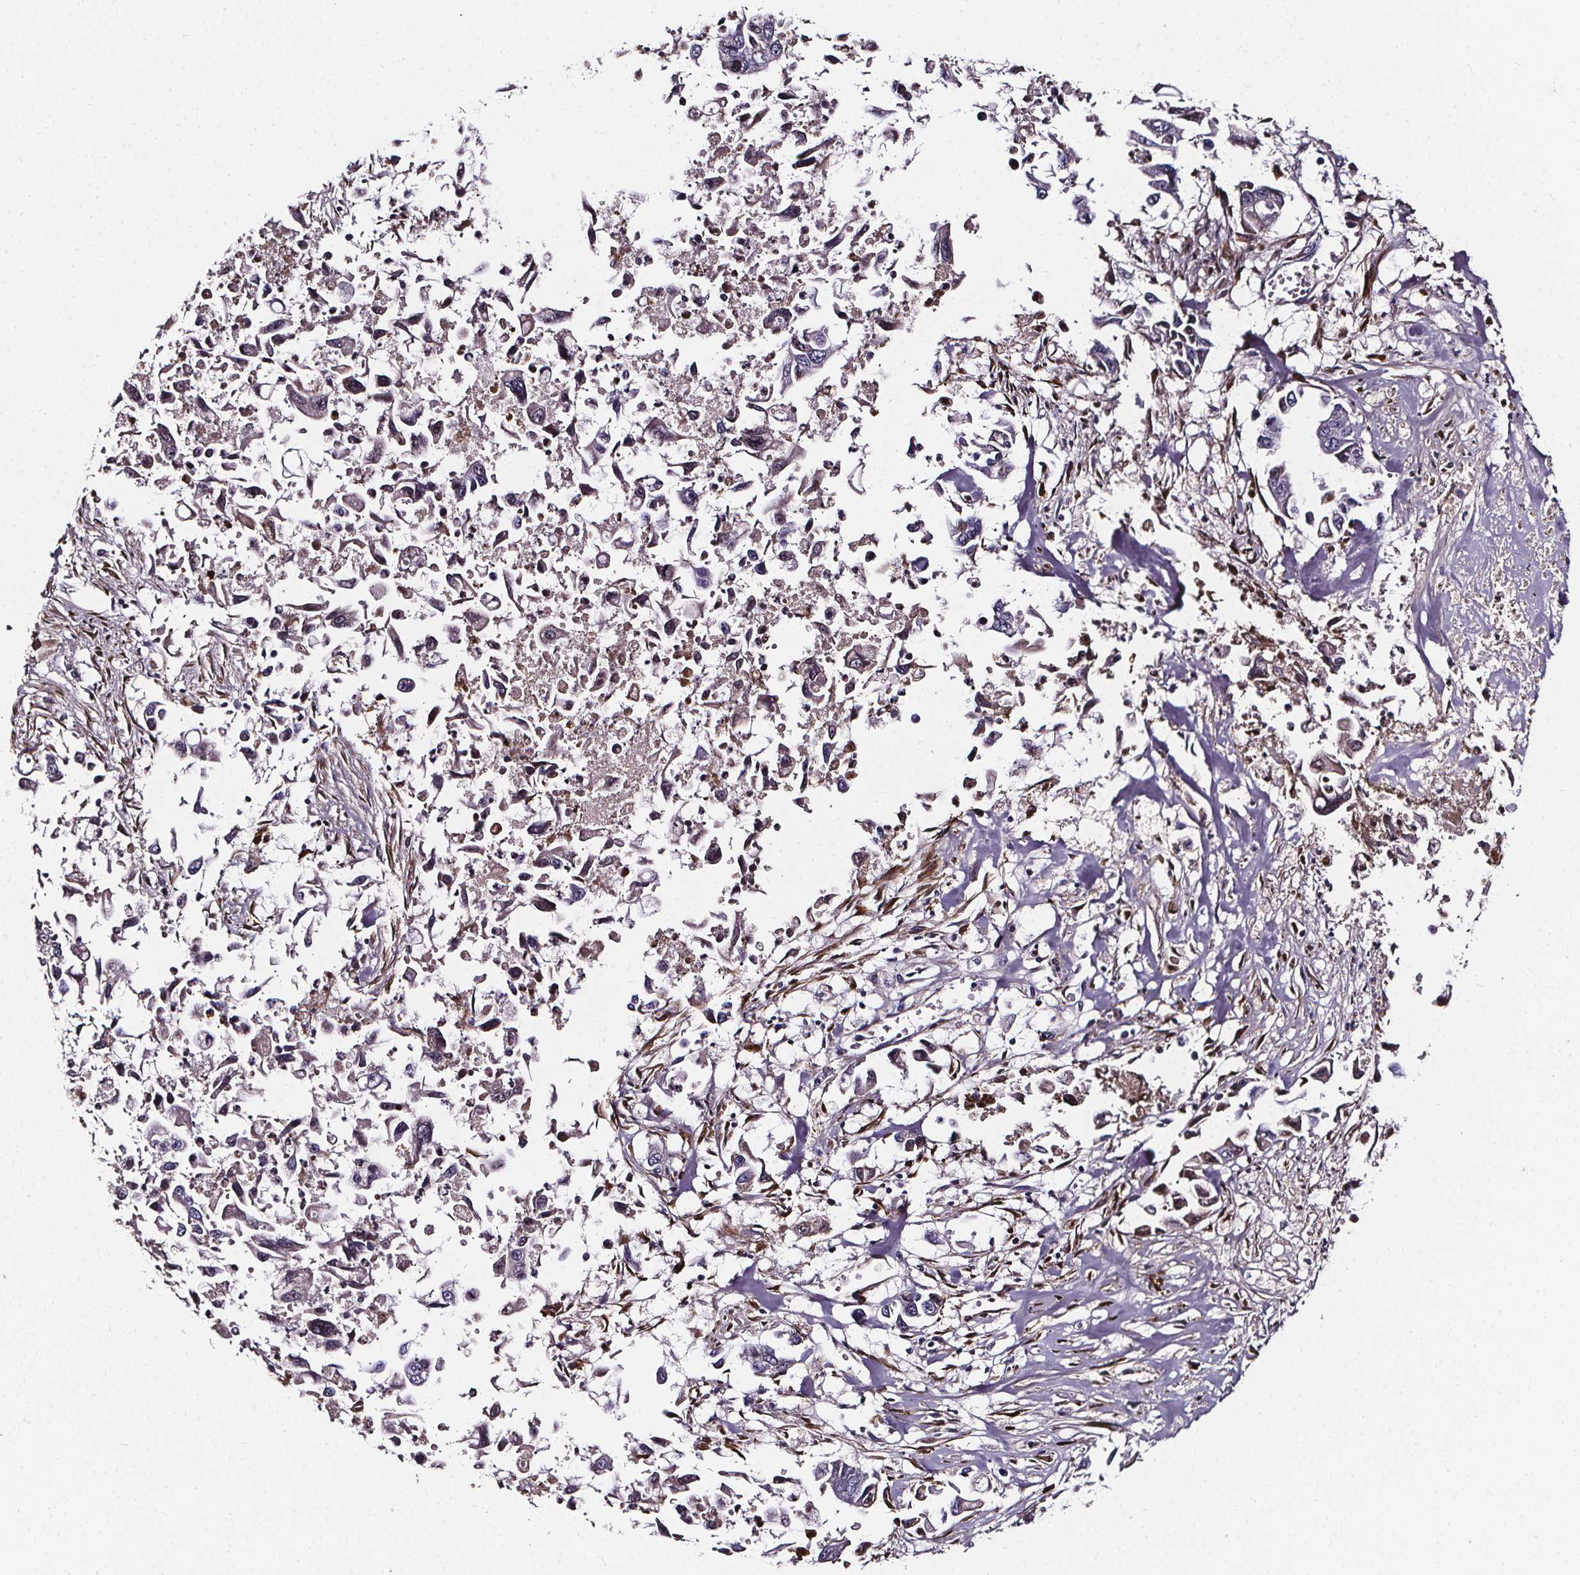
{"staining": {"intensity": "negative", "quantity": "none", "location": "none"}, "tissue": "pancreatic cancer", "cell_type": "Tumor cells", "image_type": "cancer", "snomed": [{"axis": "morphology", "description": "Adenocarcinoma, NOS"}, {"axis": "topography", "description": "Pancreas"}], "caption": "Tumor cells are negative for protein expression in human adenocarcinoma (pancreatic).", "gene": "AEBP1", "patient": {"sex": "female", "age": 83}}